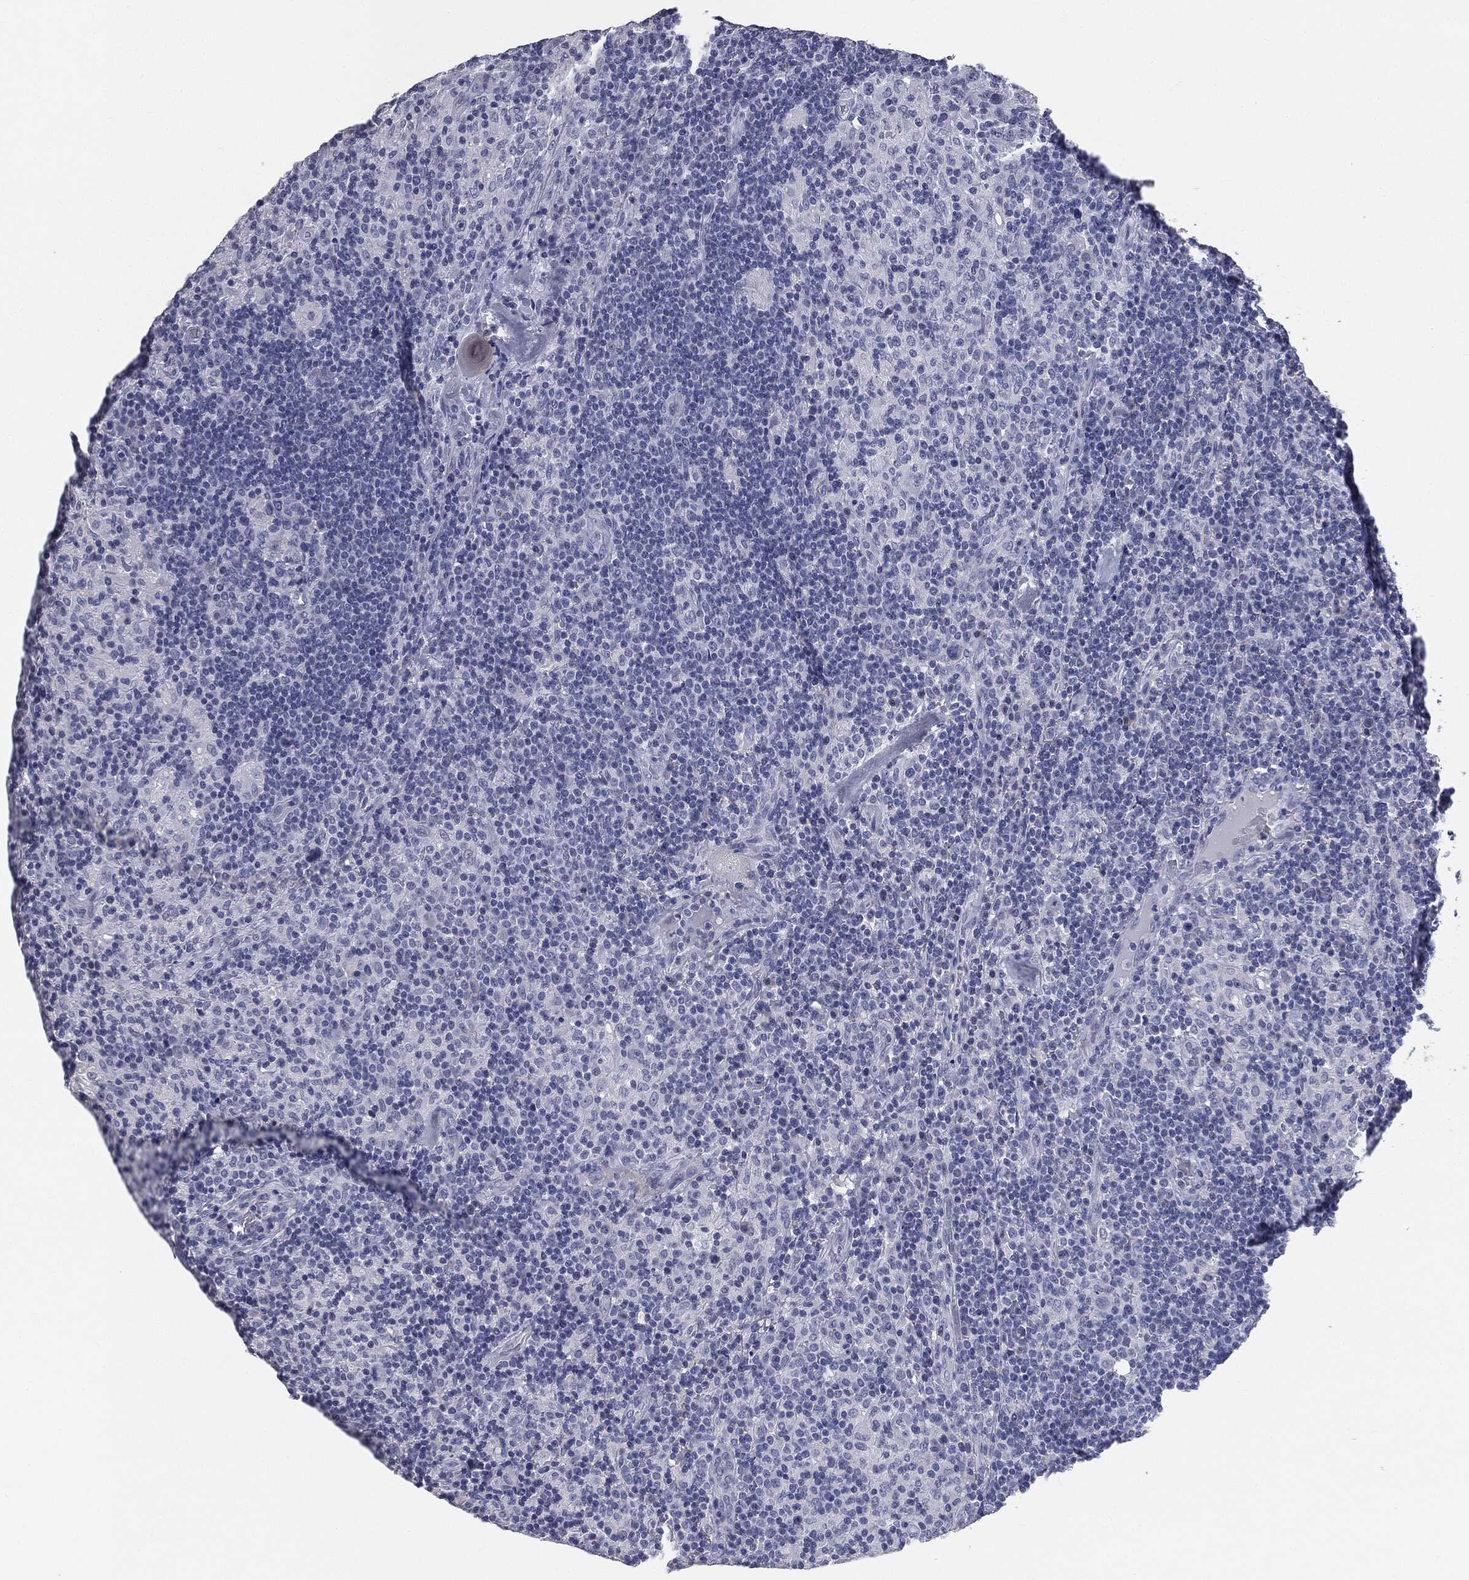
{"staining": {"intensity": "negative", "quantity": "none", "location": "none"}, "tissue": "lymphoma", "cell_type": "Tumor cells", "image_type": "cancer", "snomed": [{"axis": "morphology", "description": "Hodgkin's disease, NOS"}, {"axis": "topography", "description": "Lymph node"}], "caption": "Immunohistochemistry (IHC) of human lymphoma exhibits no staining in tumor cells.", "gene": "AFP", "patient": {"sex": "male", "age": 70}}